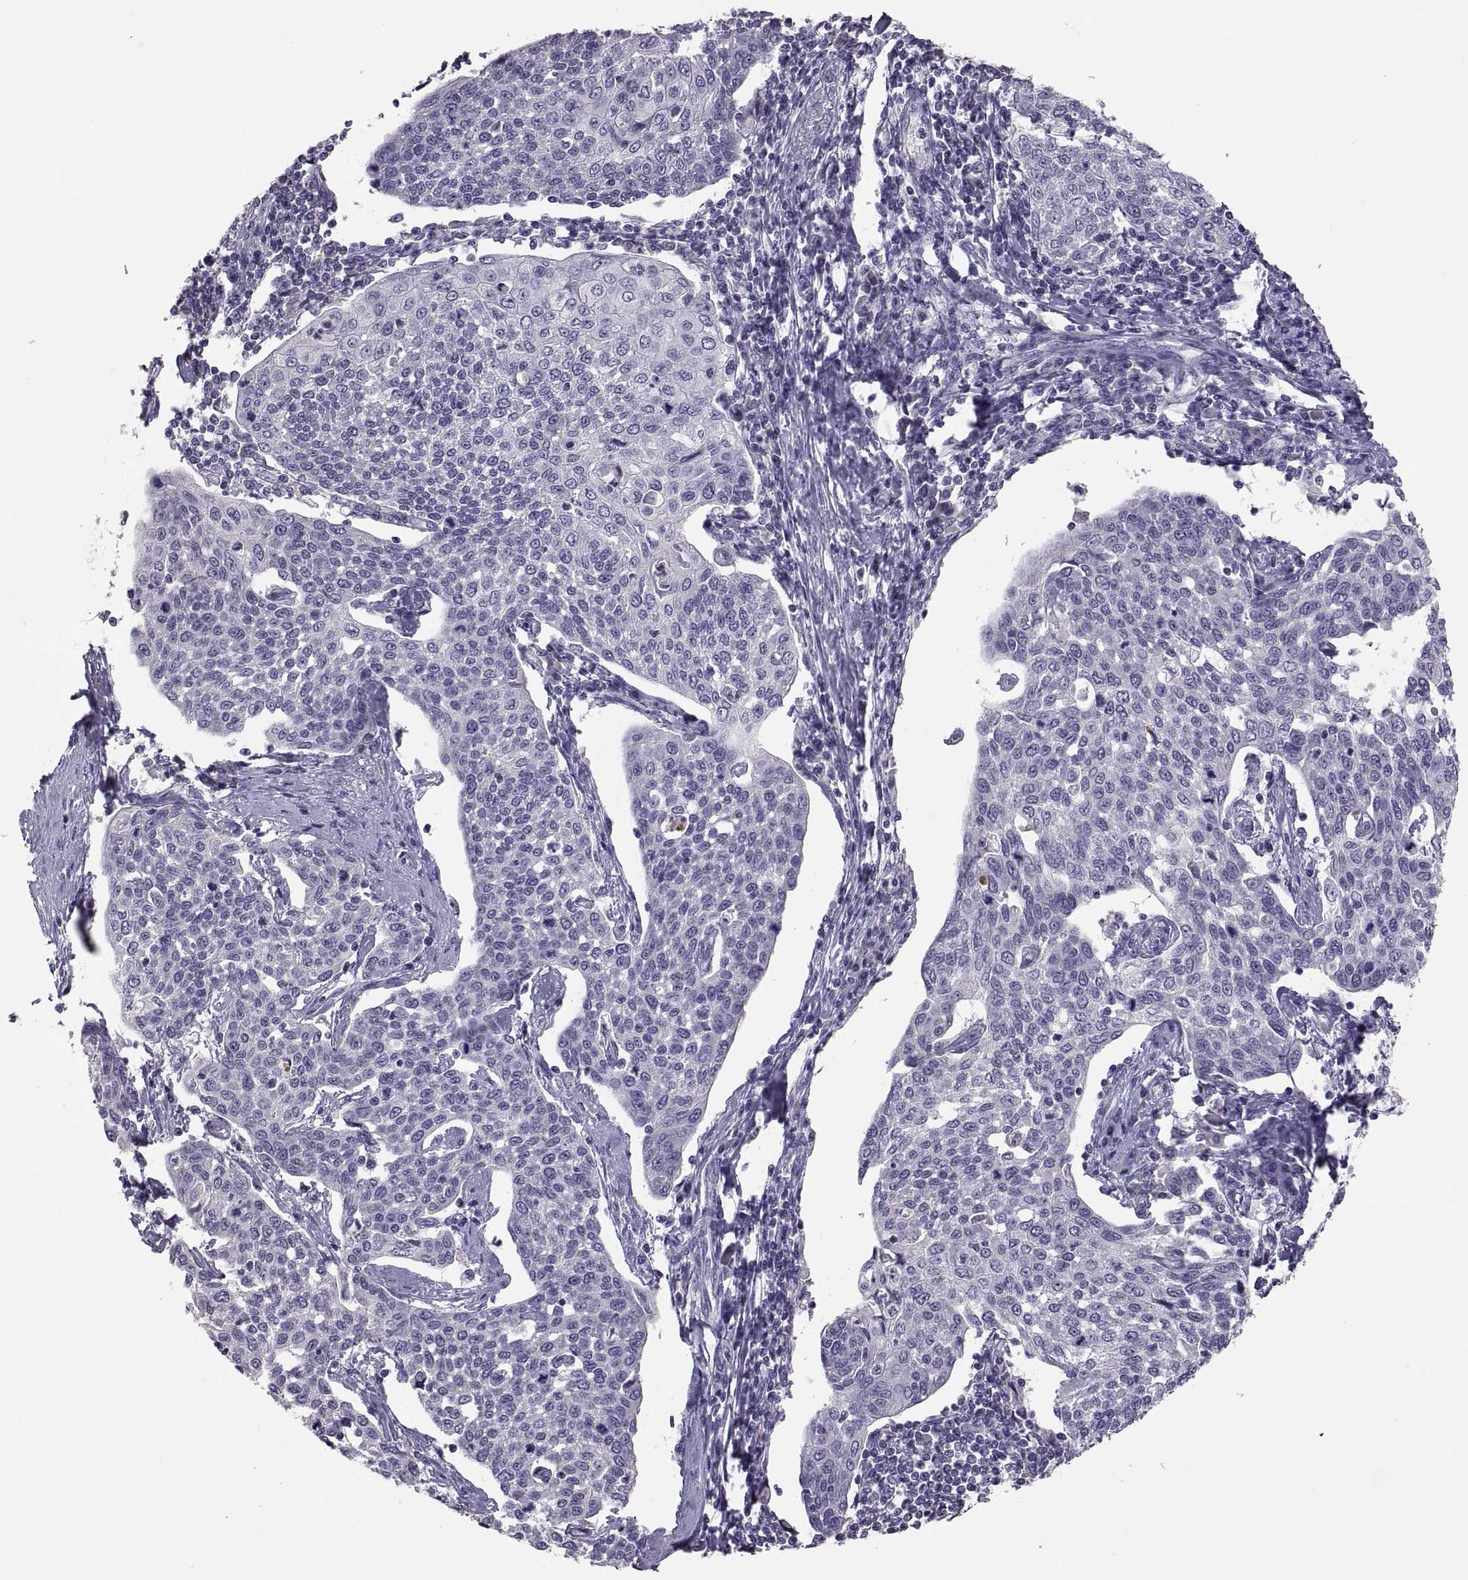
{"staining": {"intensity": "negative", "quantity": "none", "location": "none"}, "tissue": "cervical cancer", "cell_type": "Tumor cells", "image_type": "cancer", "snomed": [{"axis": "morphology", "description": "Squamous cell carcinoma, NOS"}, {"axis": "topography", "description": "Cervix"}], "caption": "A high-resolution image shows immunohistochemistry staining of cervical squamous cell carcinoma, which exhibits no significant staining in tumor cells. (Brightfield microscopy of DAB (3,3'-diaminobenzidine) IHC at high magnification).", "gene": "TBX19", "patient": {"sex": "female", "age": 34}}